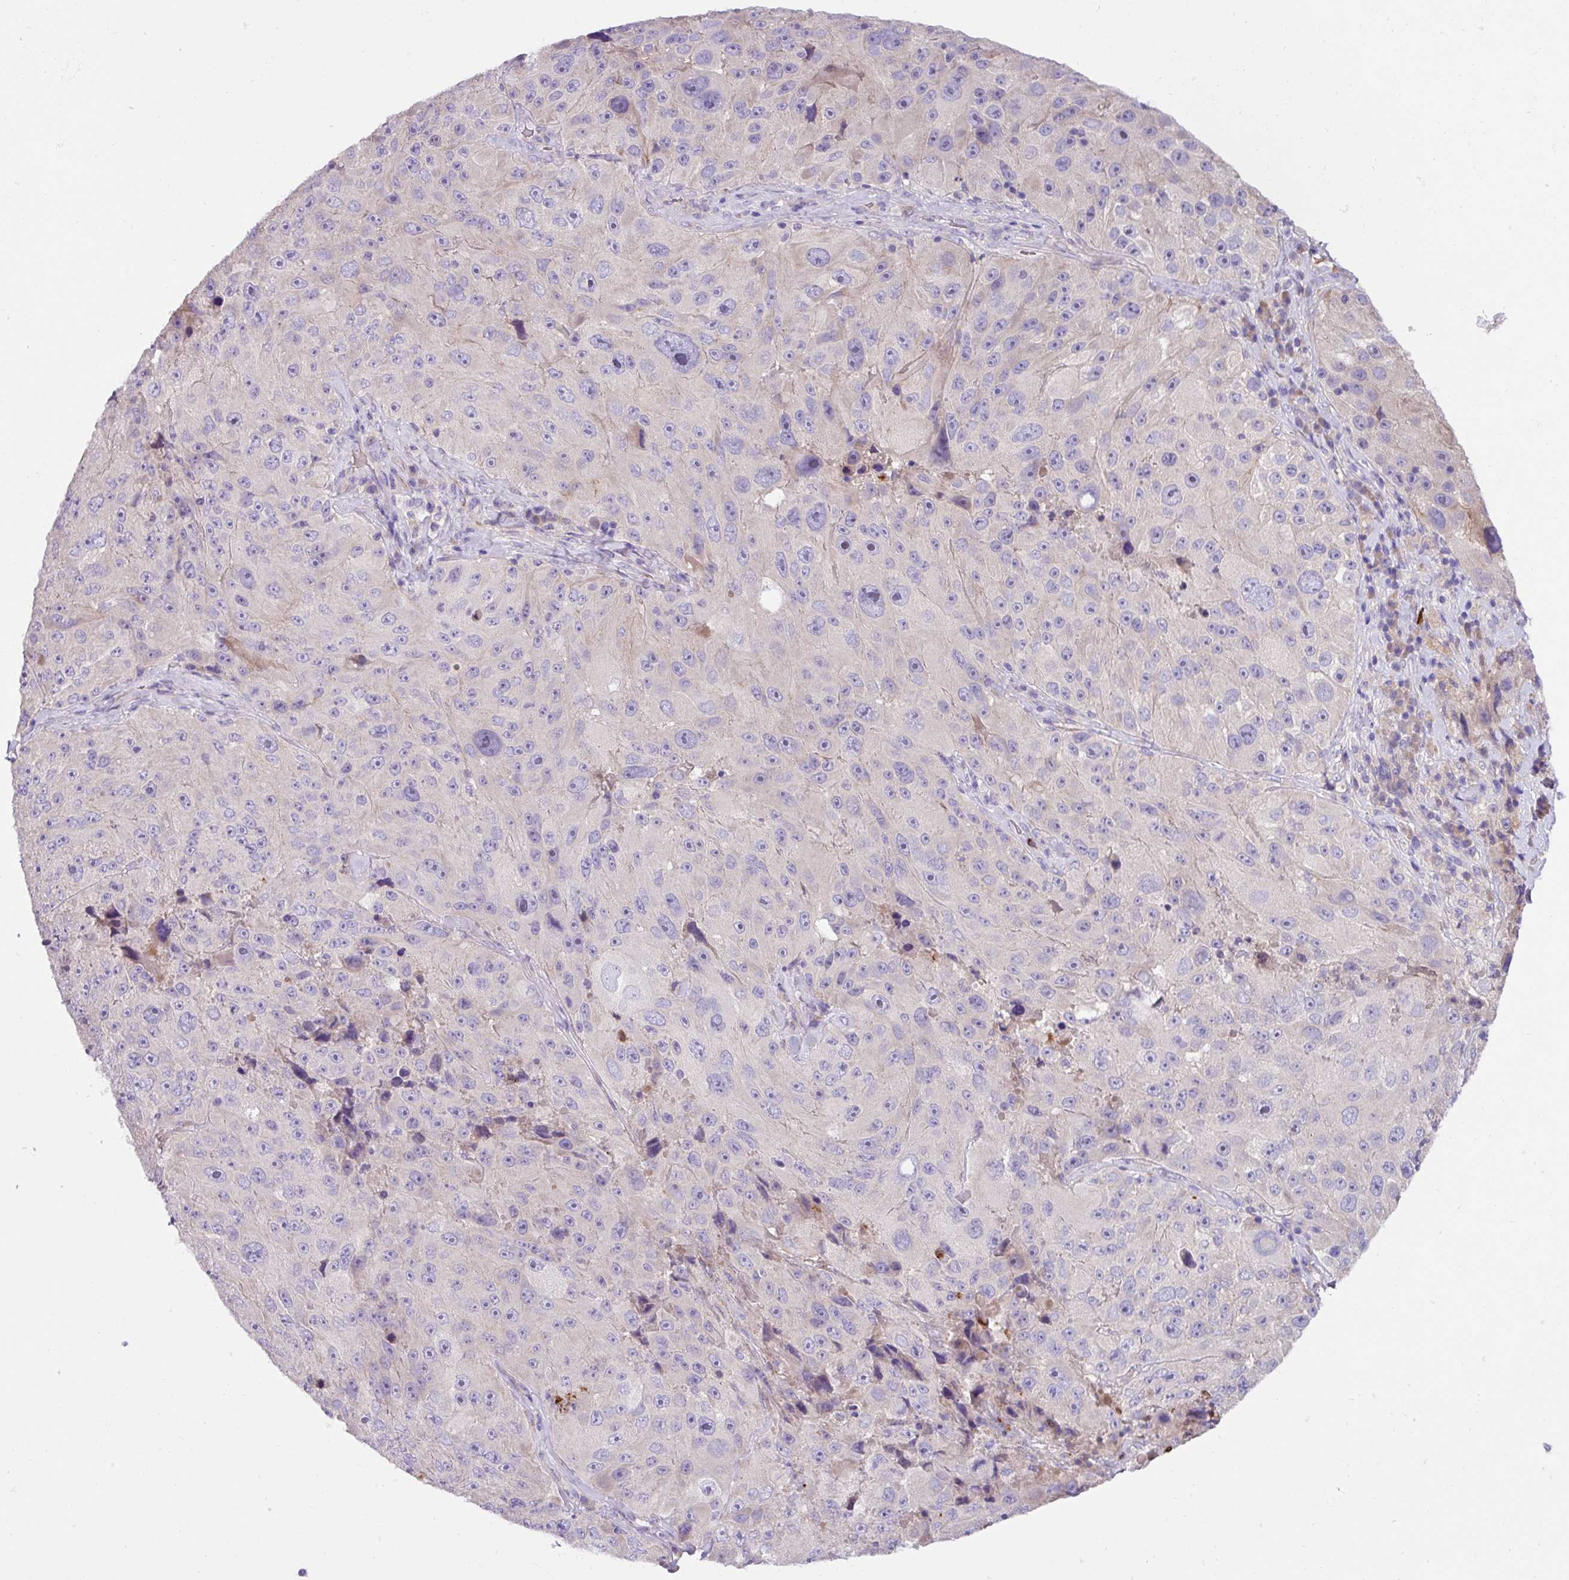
{"staining": {"intensity": "negative", "quantity": "none", "location": "none"}, "tissue": "melanoma", "cell_type": "Tumor cells", "image_type": "cancer", "snomed": [{"axis": "morphology", "description": "Malignant melanoma, Metastatic site"}, {"axis": "topography", "description": "Lymph node"}], "caption": "IHC micrograph of human melanoma stained for a protein (brown), which exhibits no staining in tumor cells. The staining was performed using DAB (3,3'-diaminobenzidine) to visualize the protein expression in brown, while the nuclei were stained in blue with hematoxylin (Magnification: 20x).", "gene": "CRISP3", "patient": {"sex": "male", "age": 62}}